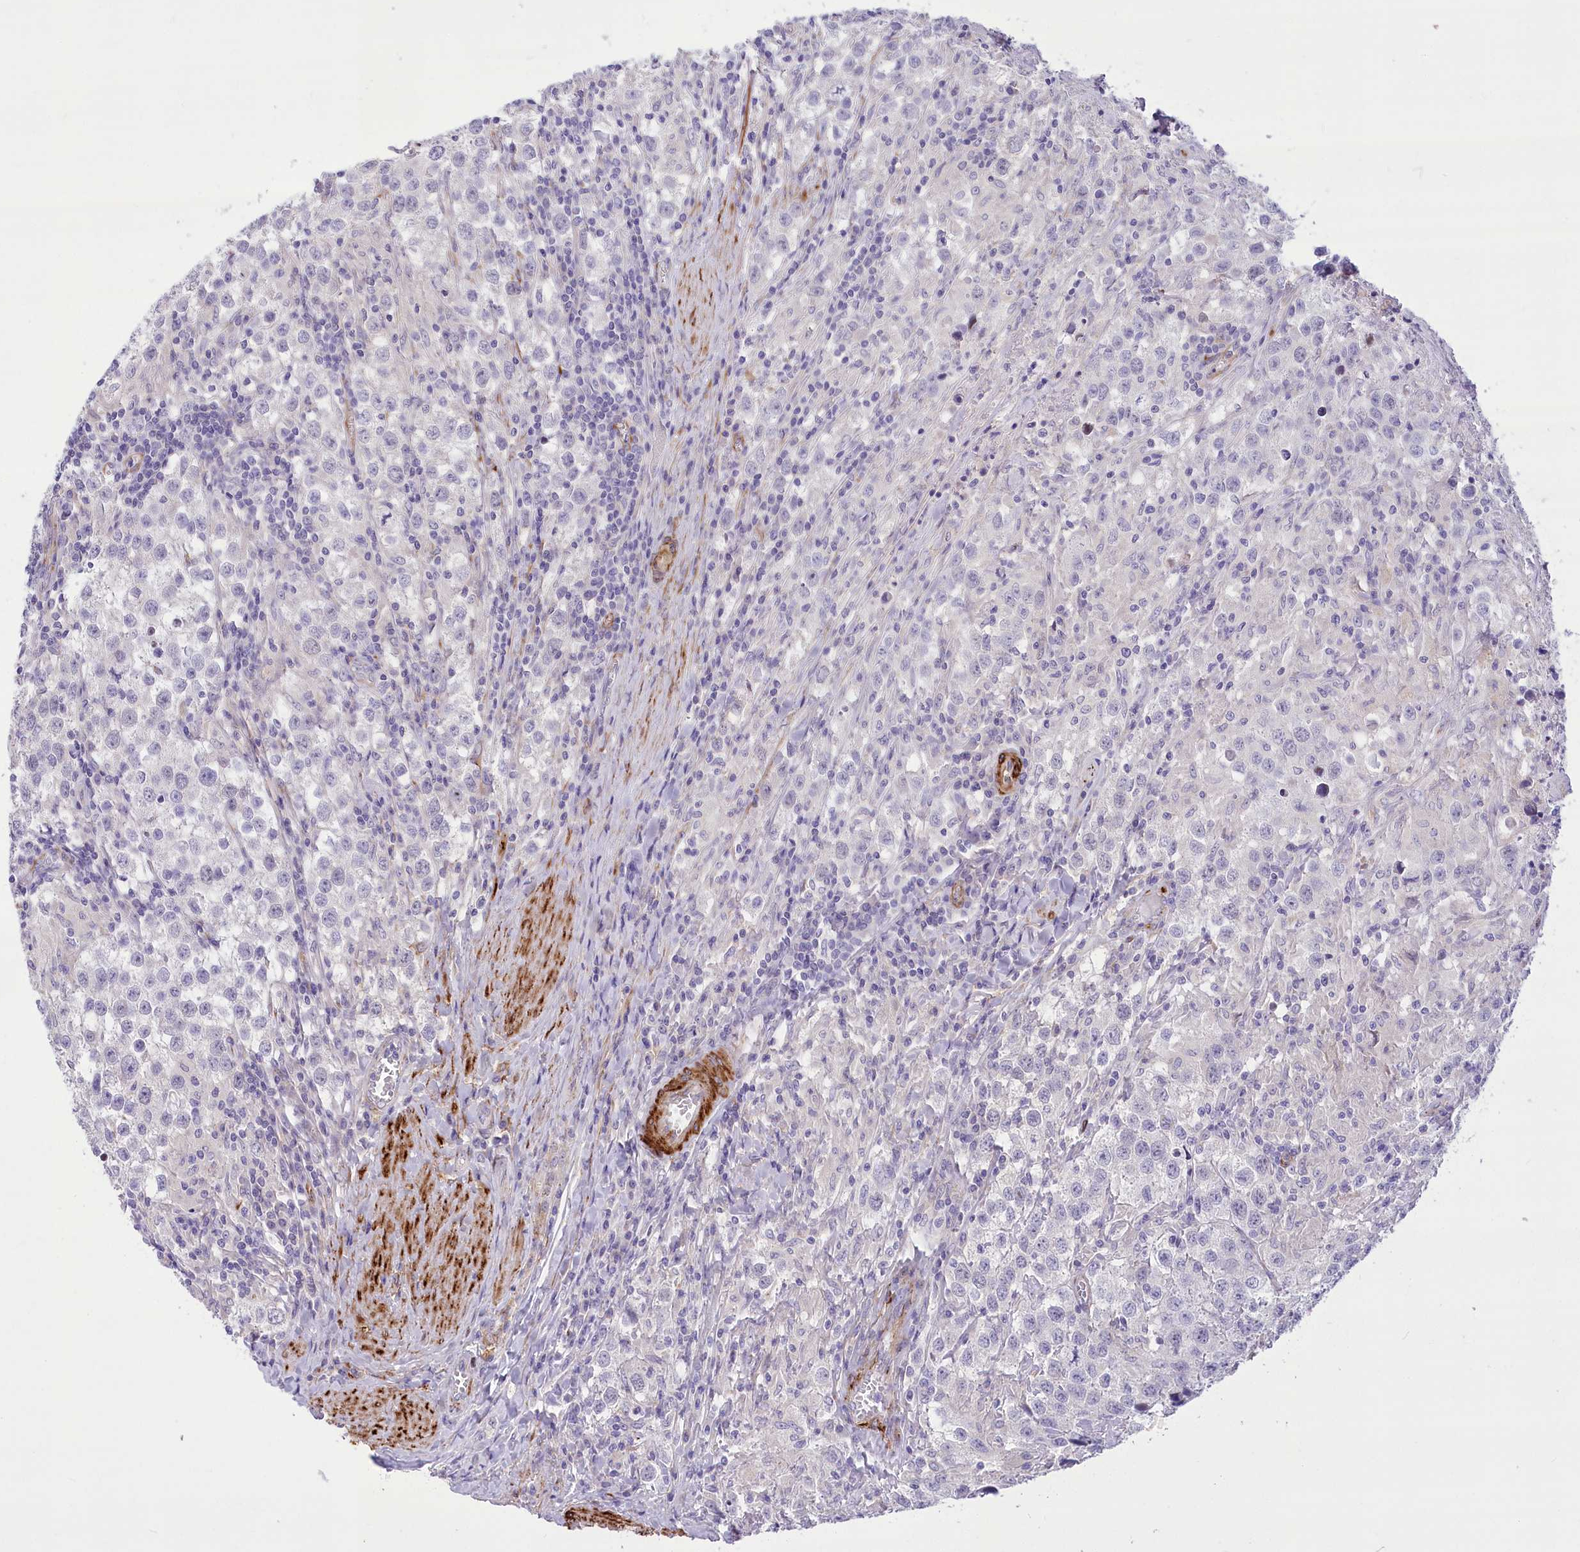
{"staining": {"intensity": "negative", "quantity": "none", "location": "none"}, "tissue": "testis cancer", "cell_type": "Tumor cells", "image_type": "cancer", "snomed": [{"axis": "morphology", "description": "Seminoma, NOS"}, {"axis": "morphology", "description": "Carcinoma, Embryonal, NOS"}, {"axis": "topography", "description": "Testis"}], "caption": "A high-resolution image shows immunohistochemistry staining of testis embryonal carcinoma, which exhibits no significant staining in tumor cells. (Brightfield microscopy of DAB (3,3'-diaminobenzidine) IHC at high magnification).", "gene": "ANGPTL3", "patient": {"sex": "male", "age": 43}}